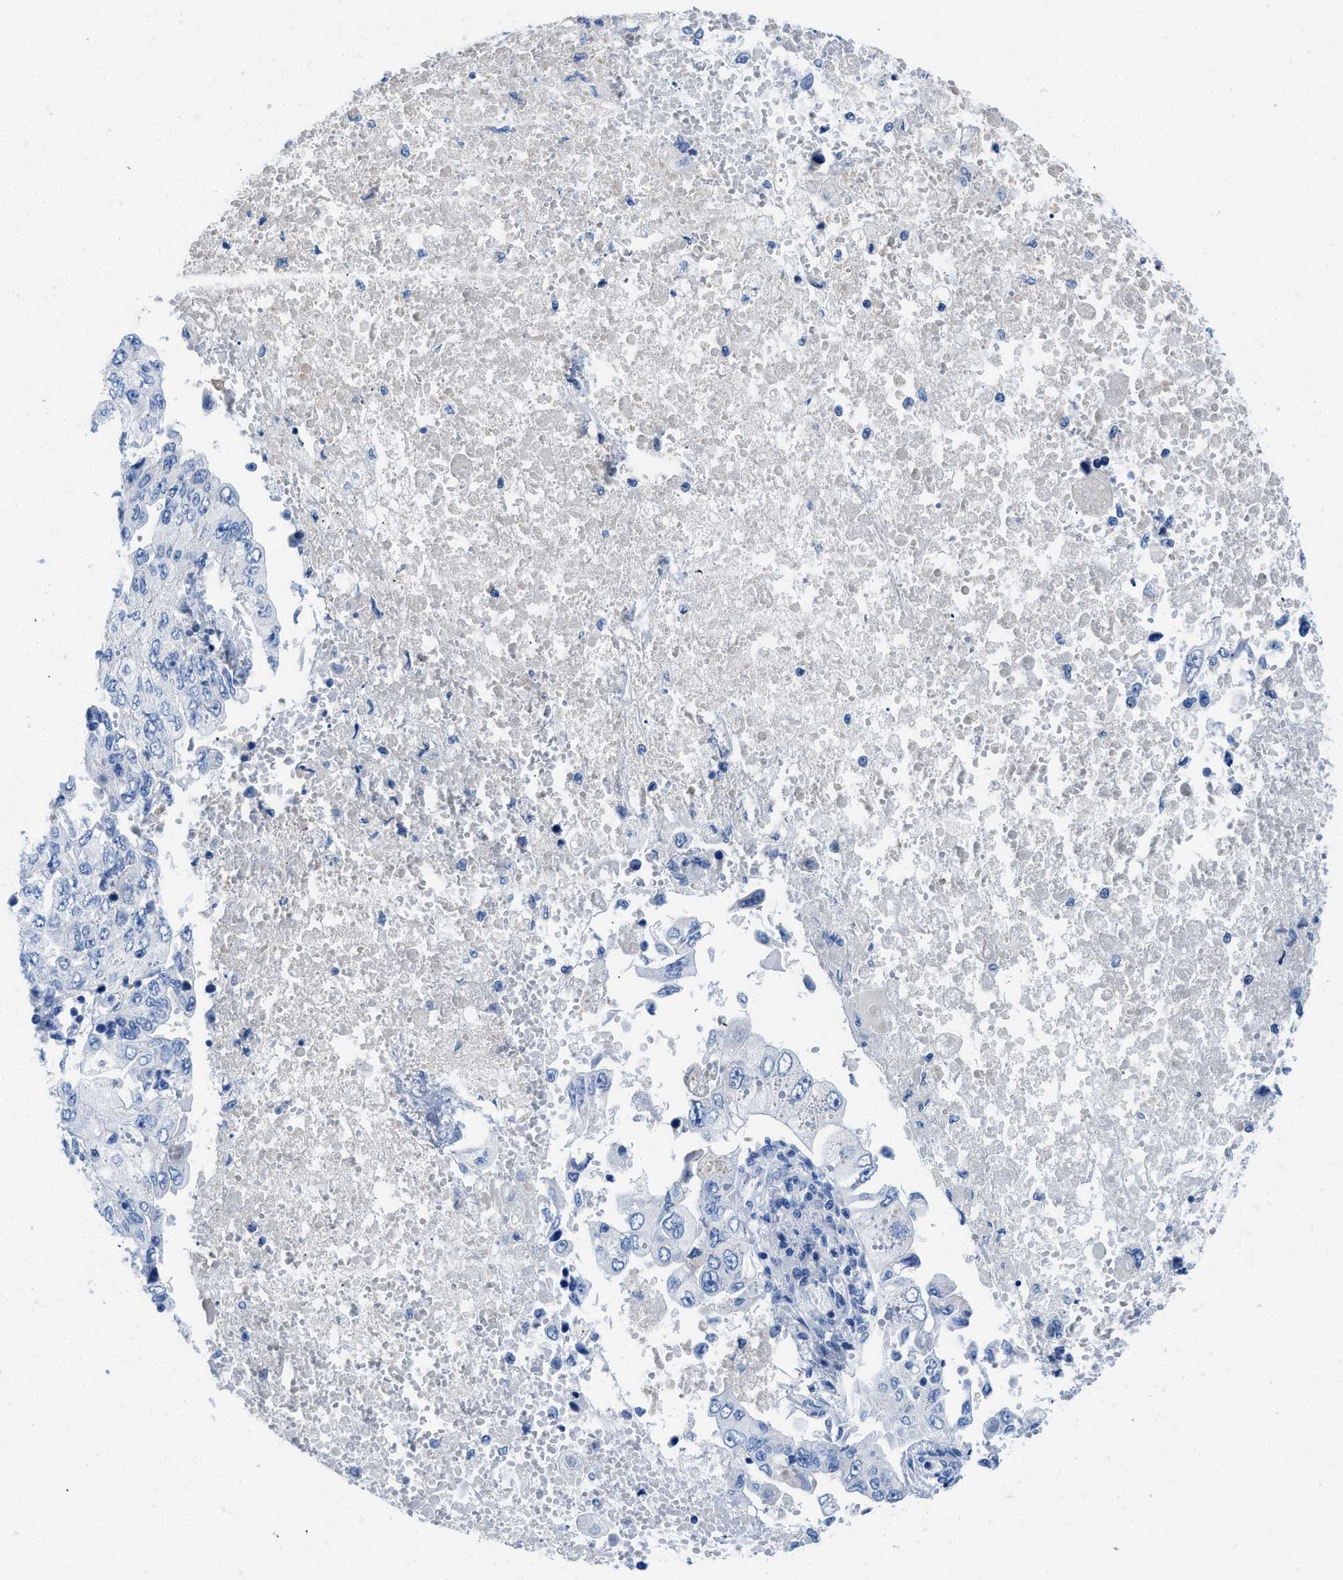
{"staining": {"intensity": "negative", "quantity": "none", "location": "none"}, "tissue": "lung cancer", "cell_type": "Tumor cells", "image_type": "cancer", "snomed": [{"axis": "morphology", "description": "Adenocarcinoma, NOS"}, {"axis": "topography", "description": "Lung"}], "caption": "Immunohistochemical staining of human lung cancer (adenocarcinoma) shows no significant staining in tumor cells. The staining is performed using DAB brown chromogen with nuclei counter-stained in using hematoxylin.", "gene": "COL3A1", "patient": {"sex": "male", "age": 84}}